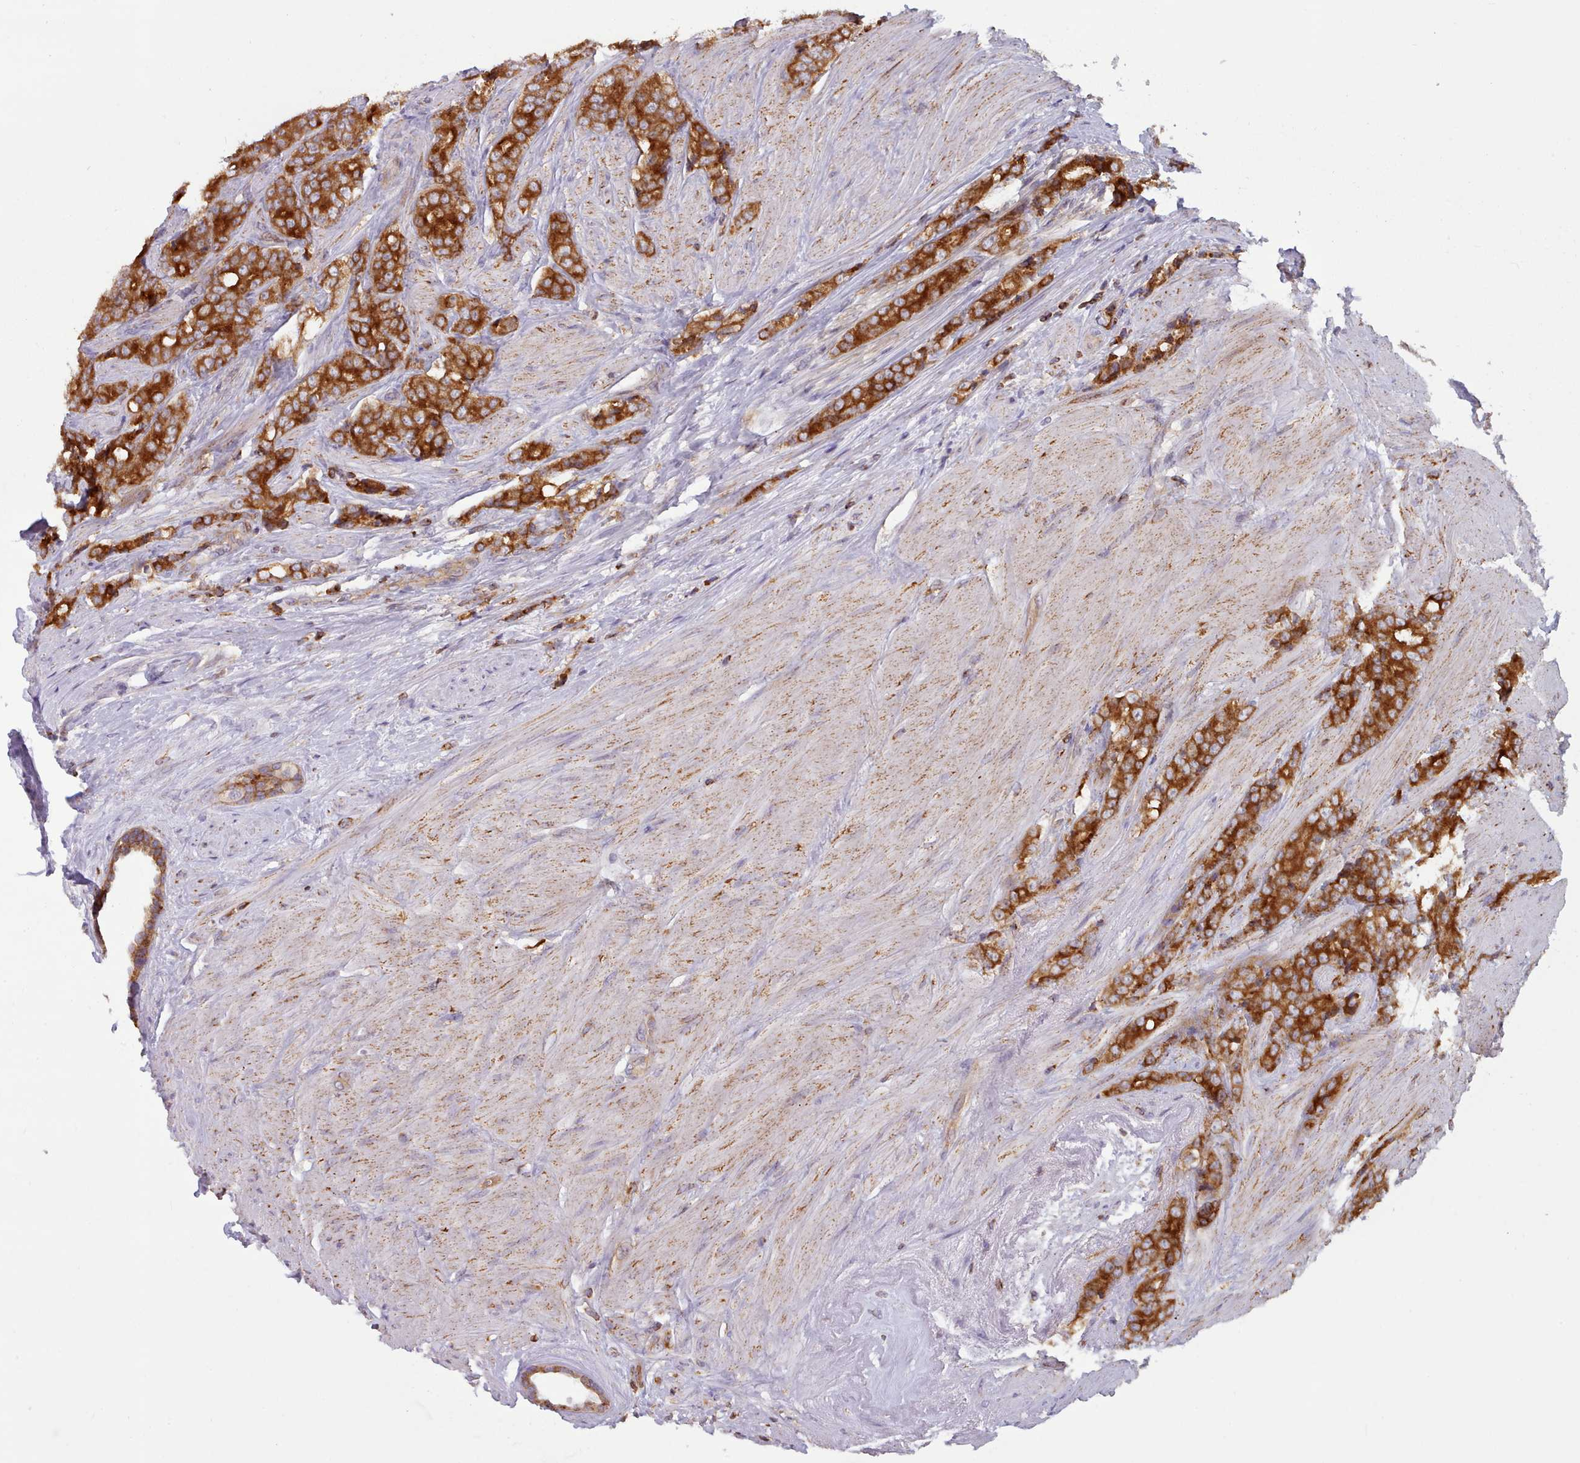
{"staining": {"intensity": "strong", "quantity": ">75%", "location": "cytoplasmic/membranous"}, "tissue": "prostate cancer", "cell_type": "Tumor cells", "image_type": "cancer", "snomed": [{"axis": "morphology", "description": "Adenocarcinoma, High grade"}, {"axis": "topography", "description": "Prostate"}], "caption": "Immunohistochemistry (DAB) staining of human prostate cancer (high-grade adenocarcinoma) displays strong cytoplasmic/membranous protein positivity in approximately >75% of tumor cells. (Stains: DAB in brown, nuclei in blue, Microscopy: brightfield microscopy at high magnification).", "gene": "CRYBG1", "patient": {"sex": "male", "age": 62}}